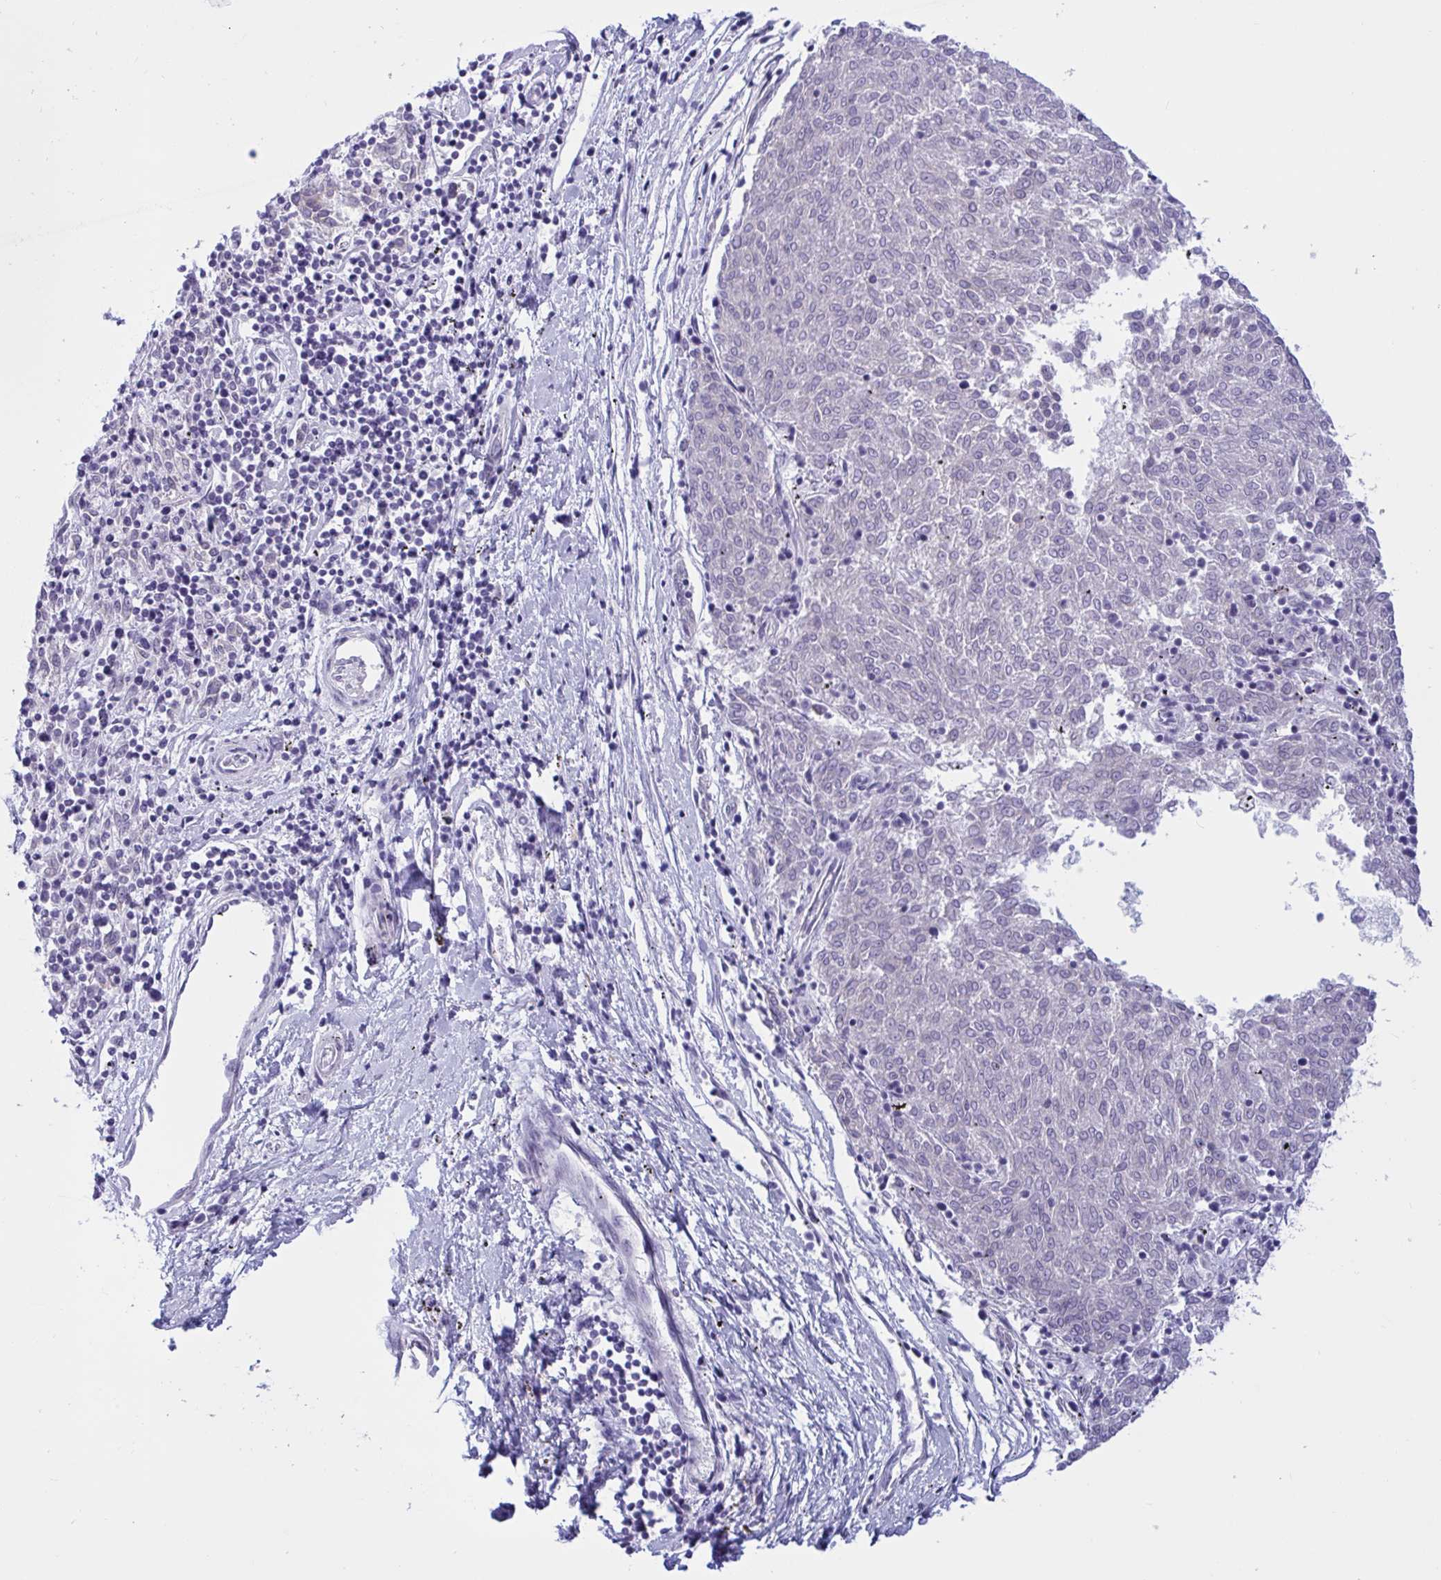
{"staining": {"intensity": "negative", "quantity": "none", "location": "none"}, "tissue": "melanoma", "cell_type": "Tumor cells", "image_type": "cancer", "snomed": [{"axis": "morphology", "description": "Malignant melanoma, NOS"}, {"axis": "topography", "description": "Skin"}], "caption": "Malignant melanoma was stained to show a protein in brown. There is no significant staining in tumor cells.", "gene": "CAMLG", "patient": {"sex": "female", "age": 72}}